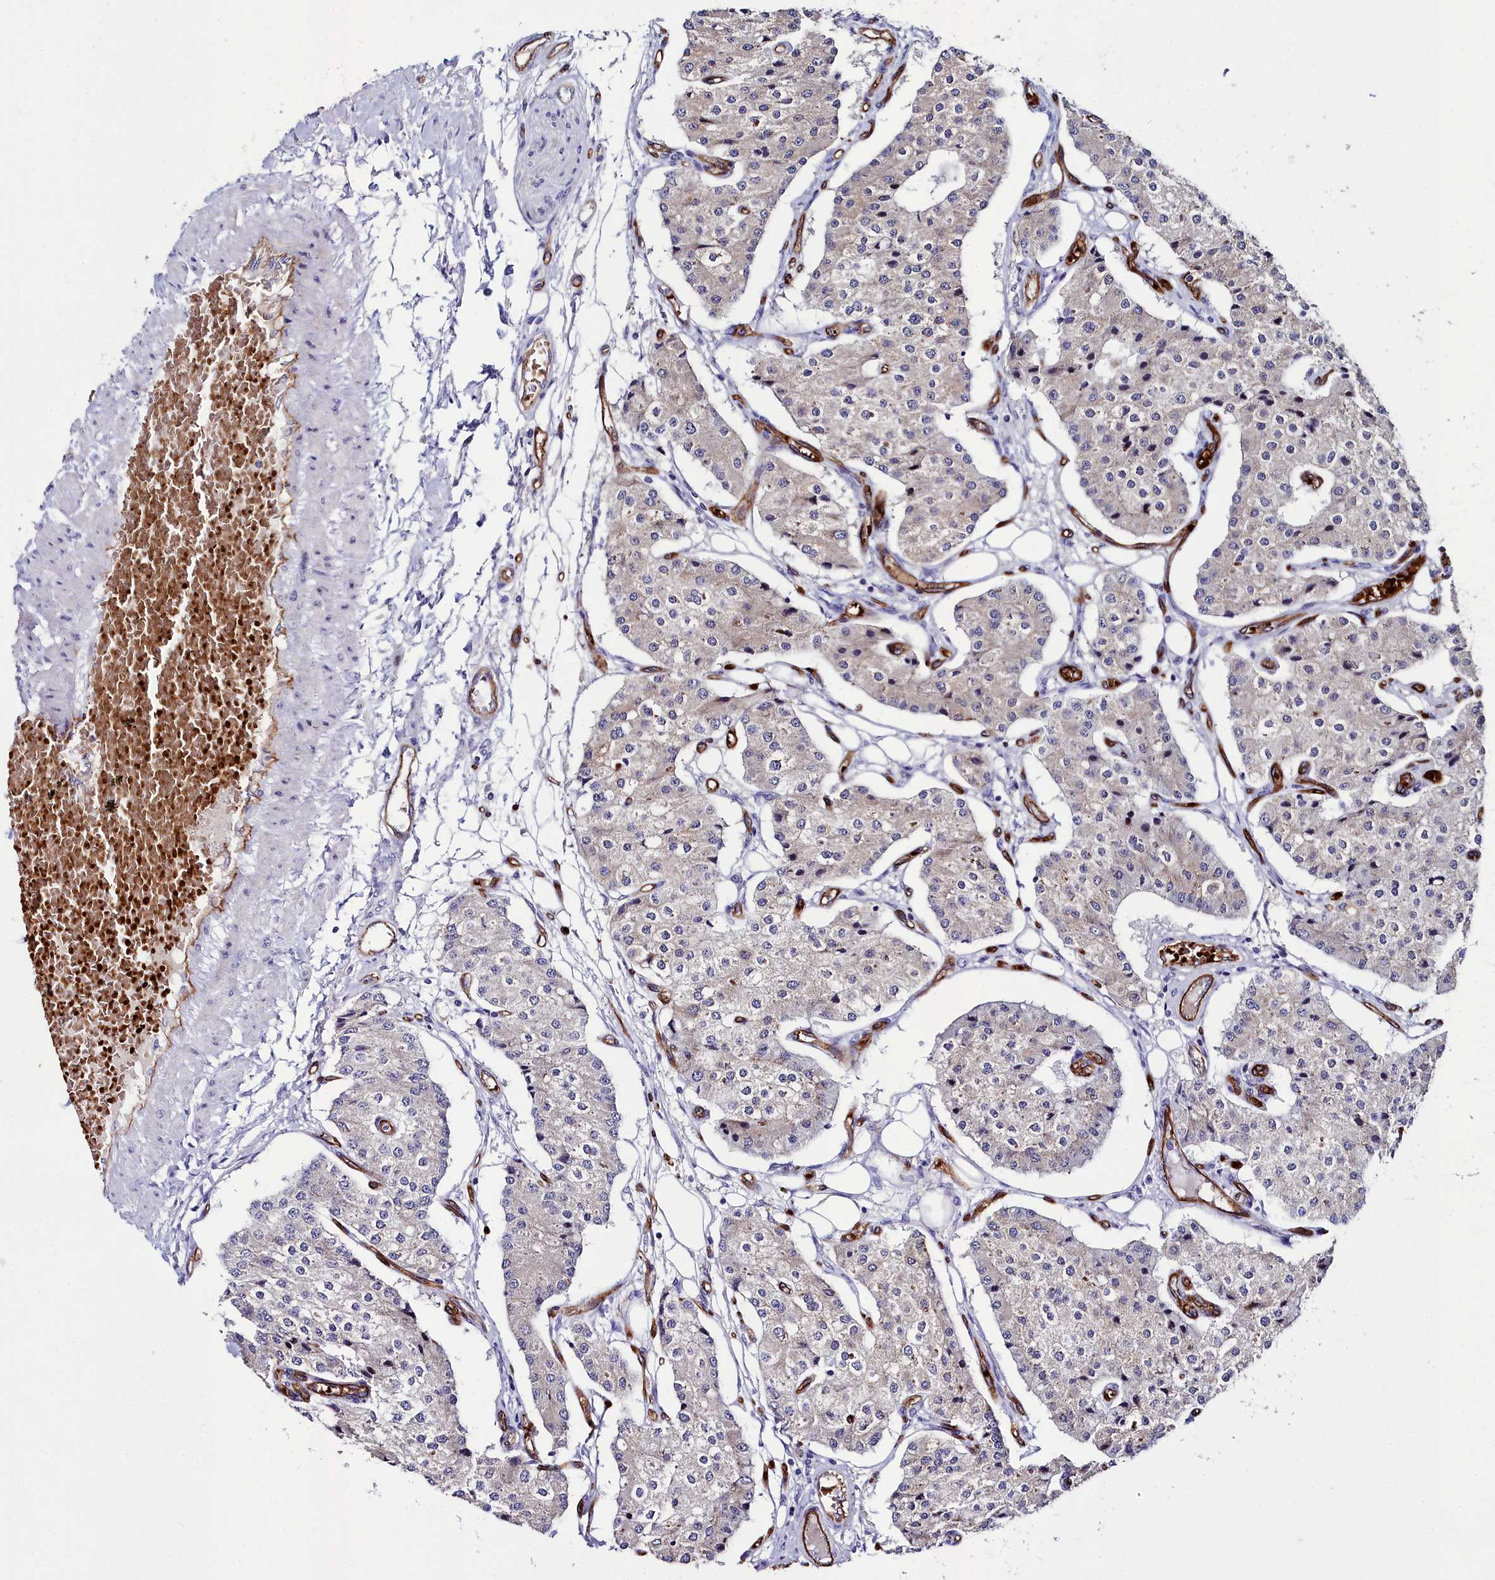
{"staining": {"intensity": "weak", "quantity": "<25%", "location": "cytoplasmic/membranous"}, "tissue": "carcinoid", "cell_type": "Tumor cells", "image_type": "cancer", "snomed": [{"axis": "morphology", "description": "Carcinoid, malignant, NOS"}, {"axis": "topography", "description": "Colon"}], "caption": "The immunohistochemistry micrograph has no significant expression in tumor cells of malignant carcinoid tissue.", "gene": "CYP4F11", "patient": {"sex": "female", "age": 52}}